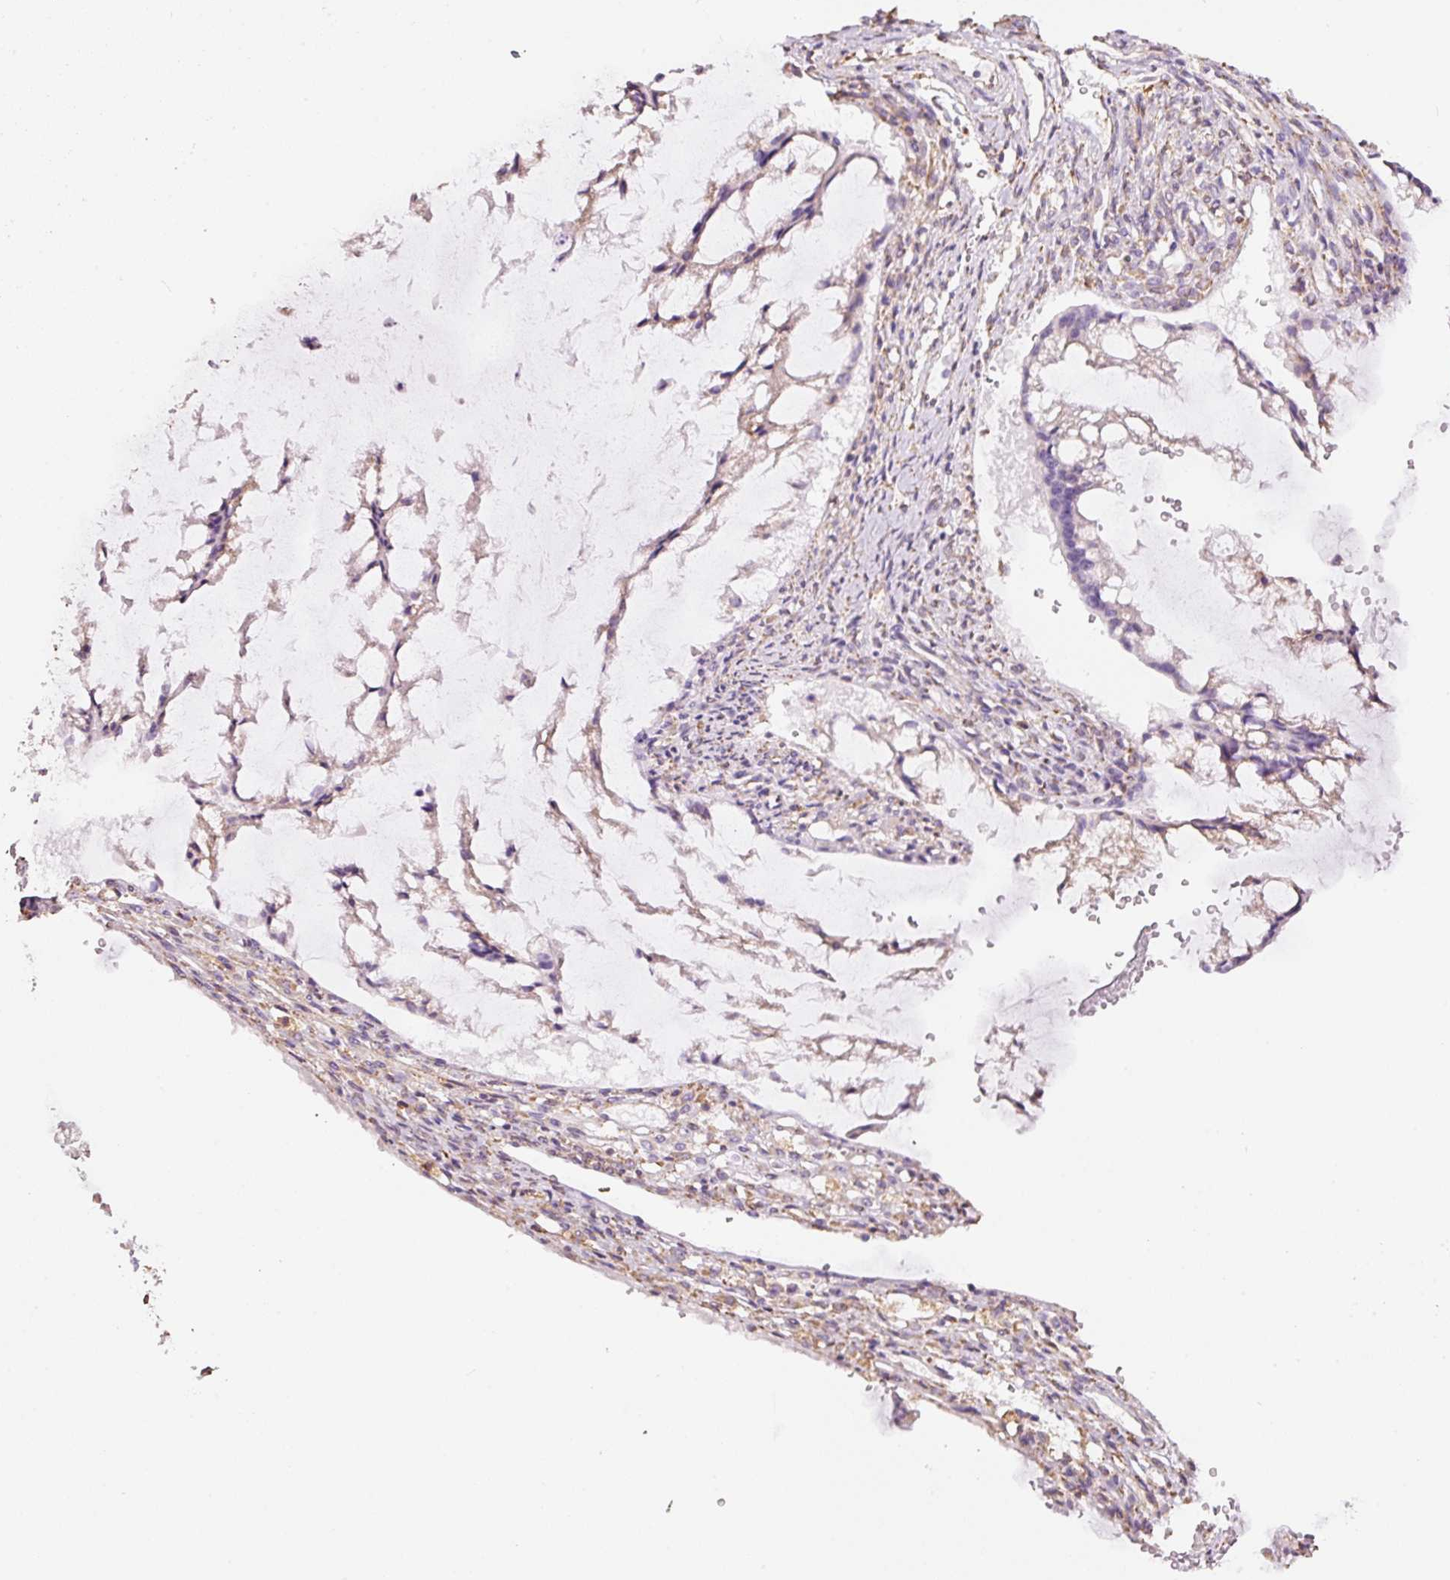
{"staining": {"intensity": "negative", "quantity": "none", "location": "none"}, "tissue": "ovarian cancer", "cell_type": "Tumor cells", "image_type": "cancer", "snomed": [{"axis": "morphology", "description": "Cystadenocarcinoma, mucinous, NOS"}, {"axis": "topography", "description": "Ovary"}], "caption": "Immunohistochemistry of mucinous cystadenocarcinoma (ovarian) displays no expression in tumor cells. Nuclei are stained in blue.", "gene": "GCG", "patient": {"sex": "female", "age": 73}}